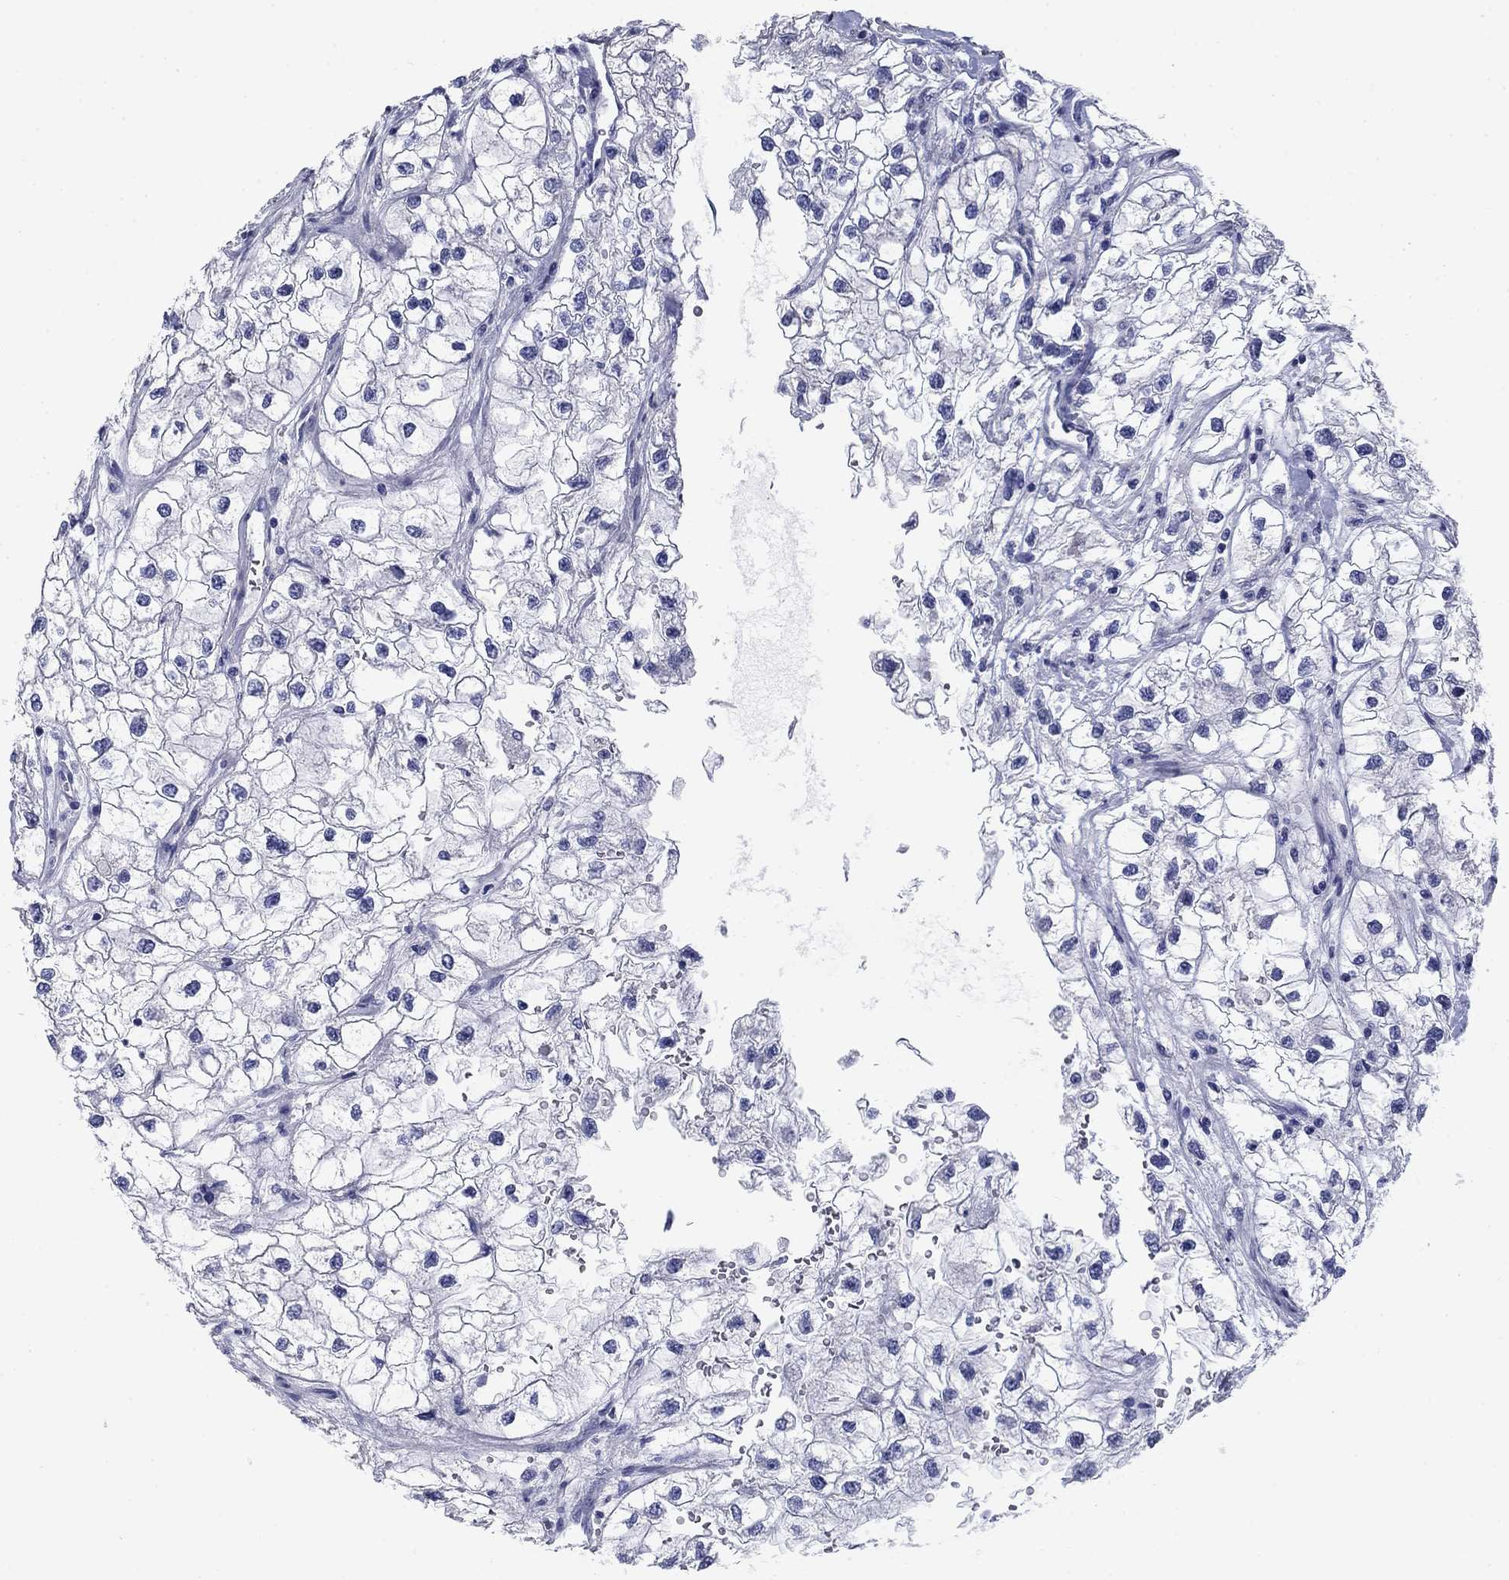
{"staining": {"intensity": "negative", "quantity": "none", "location": "none"}, "tissue": "renal cancer", "cell_type": "Tumor cells", "image_type": "cancer", "snomed": [{"axis": "morphology", "description": "Adenocarcinoma, NOS"}, {"axis": "topography", "description": "Kidney"}], "caption": "DAB (3,3'-diaminobenzidine) immunohistochemical staining of human adenocarcinoma (renal) reveals no significant expression in tumor cells.", "gene": "PRKCG", "patient": {"sex": "male", "age": 59}}